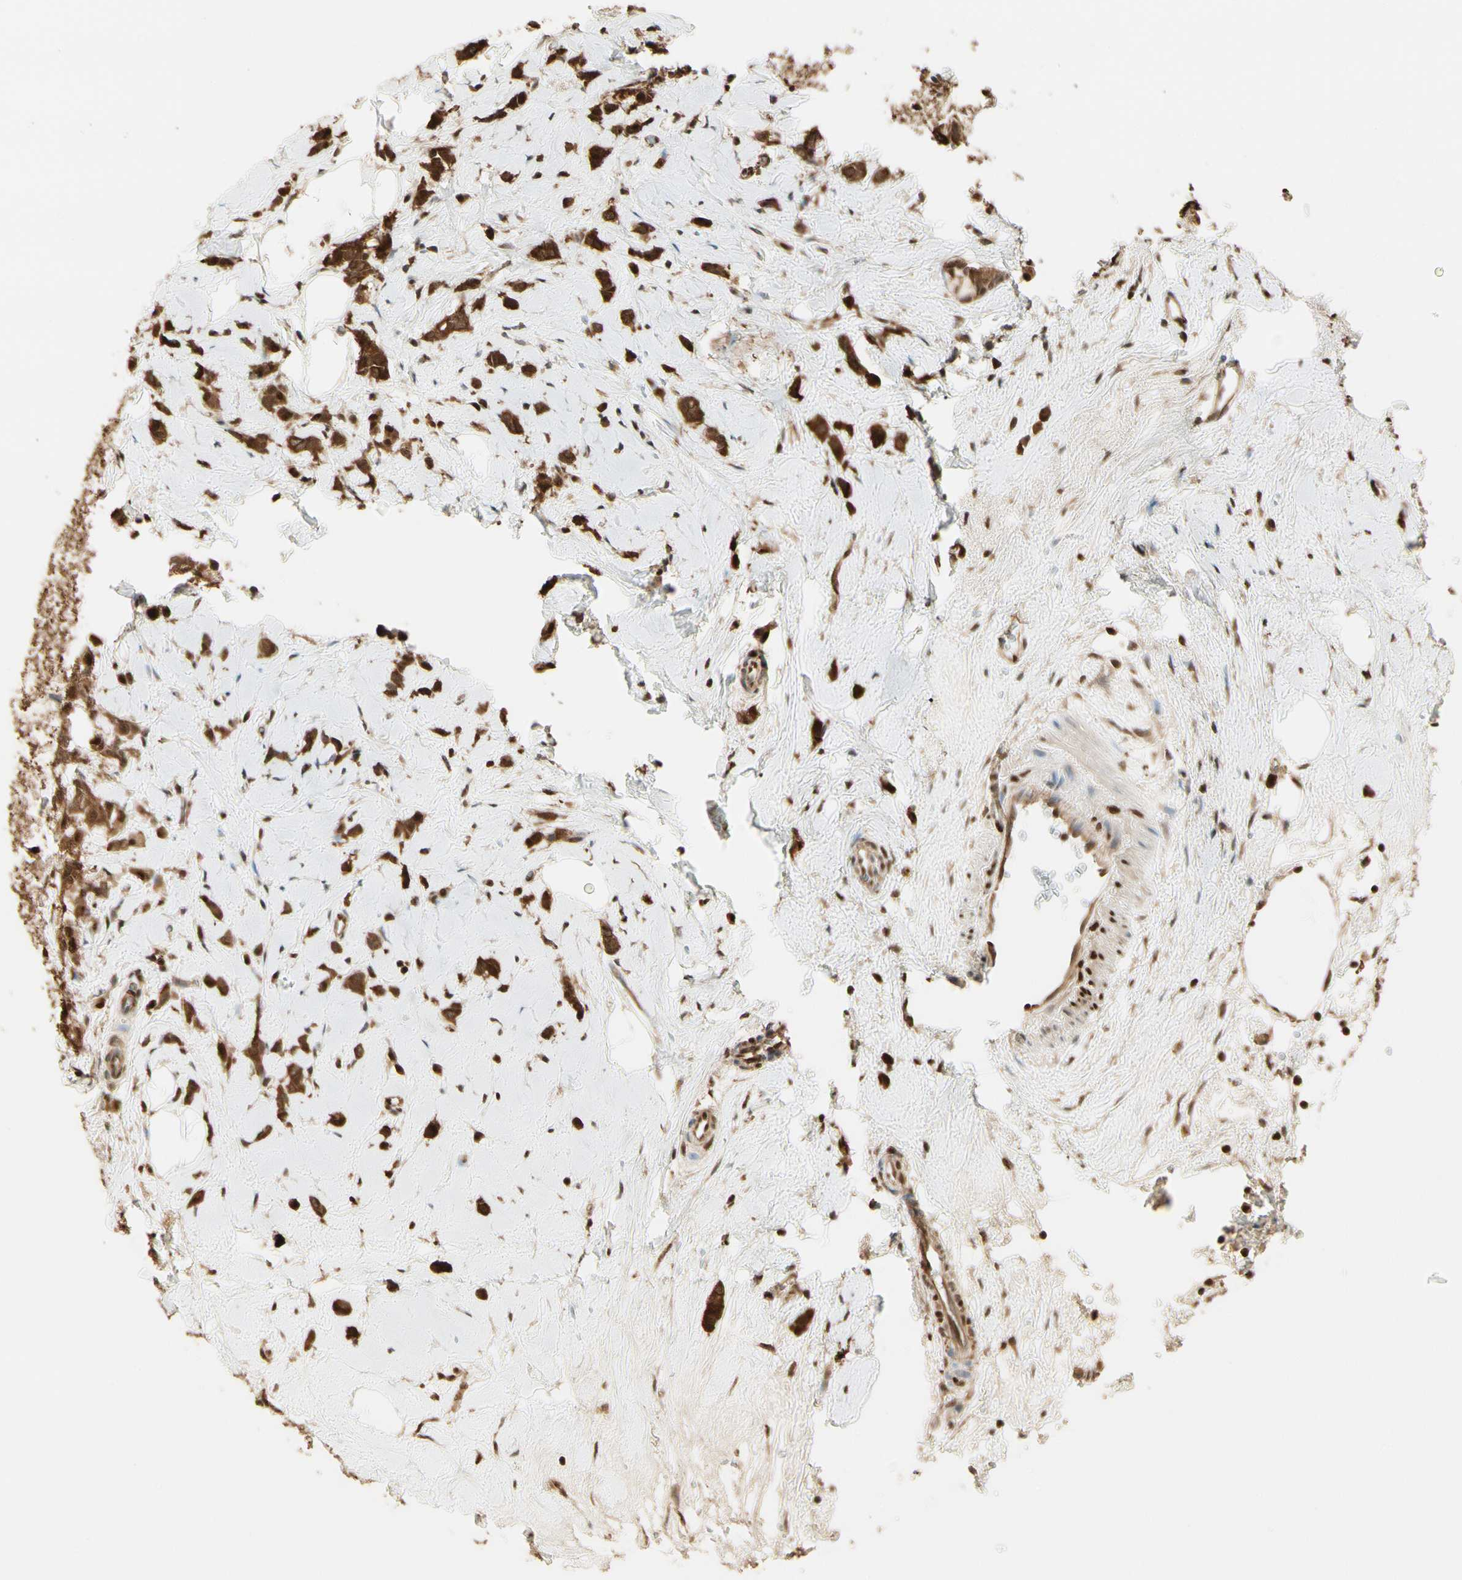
{"staining": {"intensity": "moderate", "quantity": ">75%", "location": "cytoplasmic/membranous,nuclear"}, "tissue": "breast cancer", "cell_type": "Tumor cells", "image_type": "cancer", "snomed": [{"axis": "morphology", "description": "Lobular carcinoma"}, {"axis": "topography", "description": "Breast"}], "caption": "Tumor cells exhibit medium levels of moderate cytoplasmic/membranous and nuclear expression in approximately >75% of cells in breast cancer (lobular carcinoma).", "gene": "PNCK", "patient": {"sex": "female", "age": 60}}